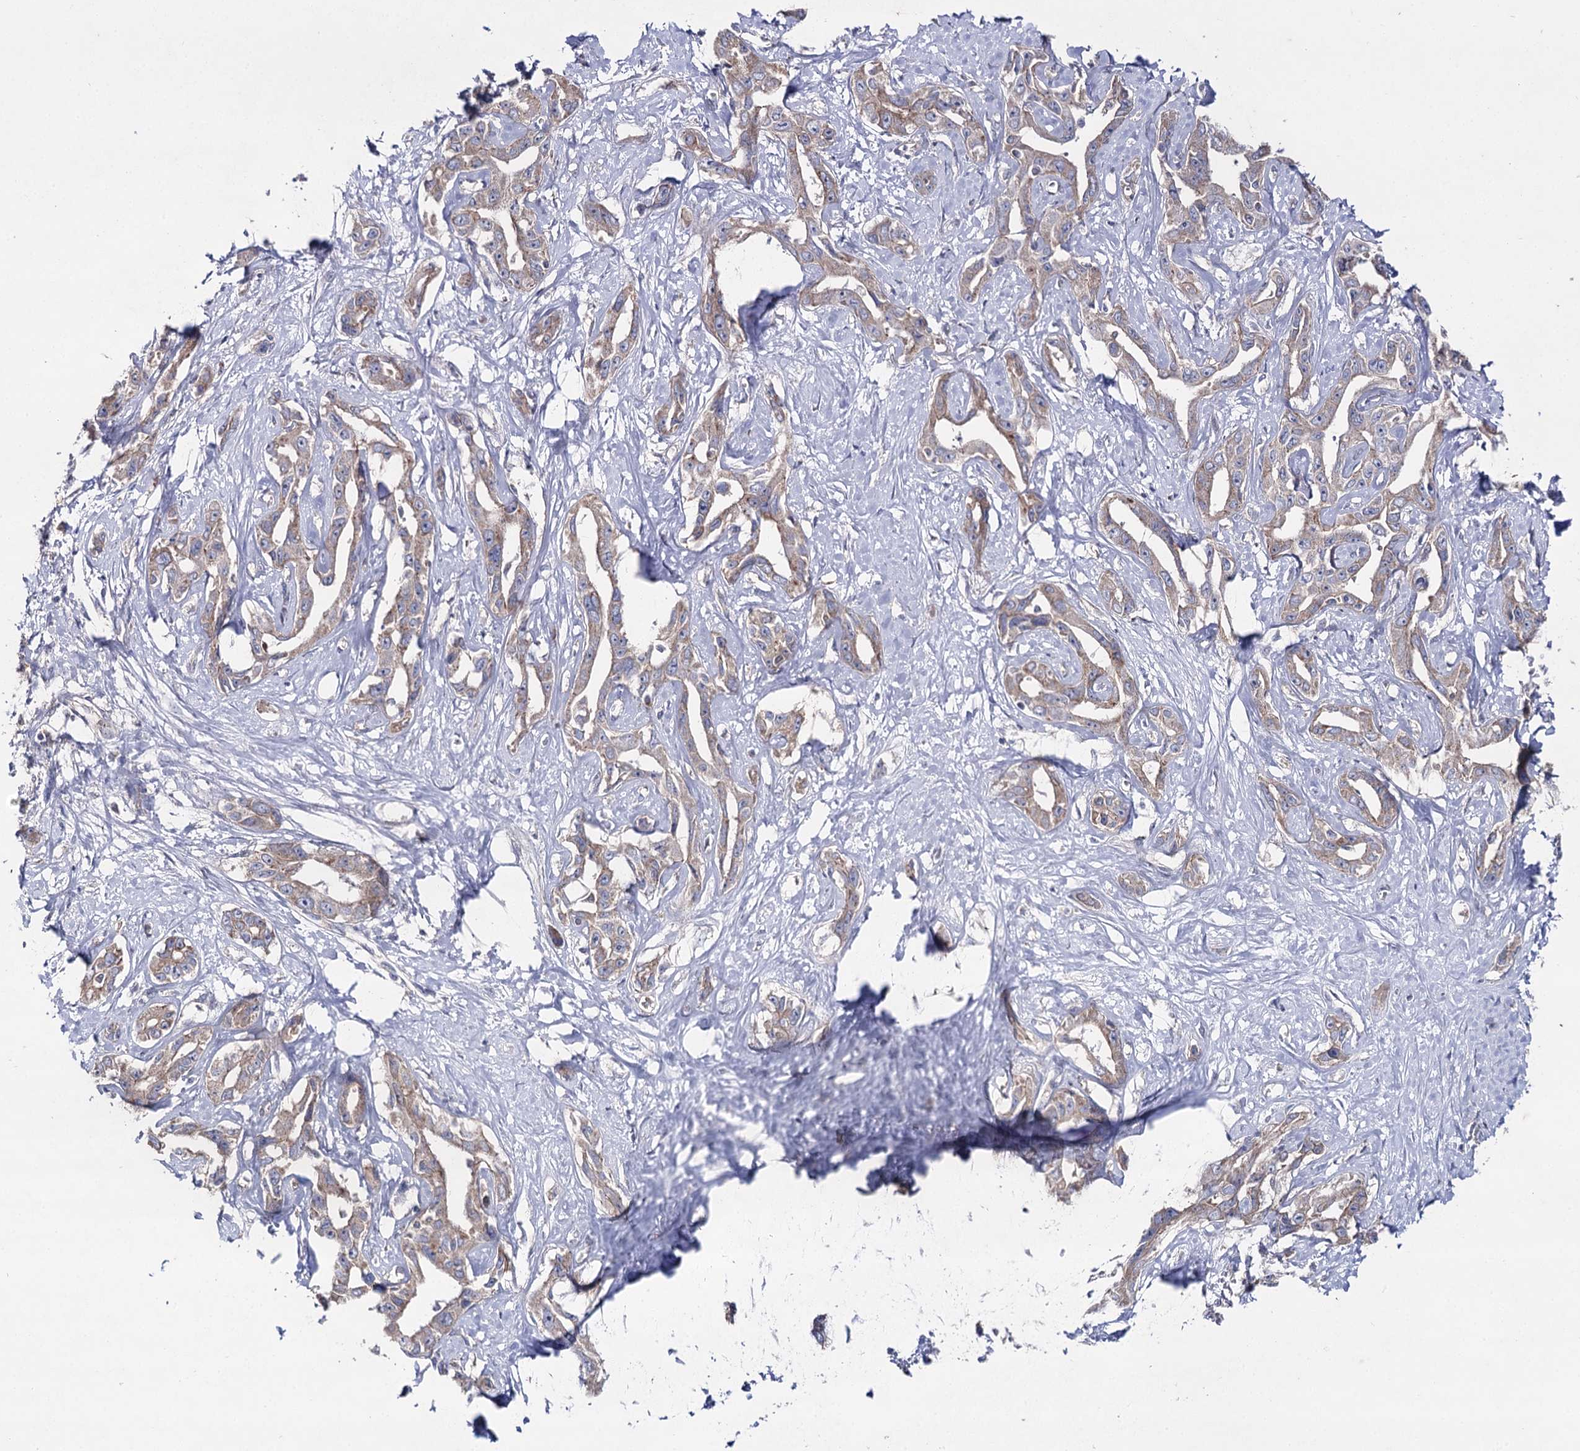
{"staining": {"intensity": "weak", "quantity": ">75%", "location": "cytoplasmic/membranous"}, "tissue": "liver cancer", "cell_type": "Tumor cells", "image_type": "cancer", "snomed": [{"axis": "morphology", "description": "Cholangiocarcinoma"}, {"axis": "topography", "description": "Liver"}], "caption": "Liver cancer (cholangiocarcinoma) stained for a protein (brown) reveals weak cytoplasmic/membranous positive staining in about >75% of tumor cells.", "gene": "AURKC", "patient": {"sex": "male", "age": 59}}